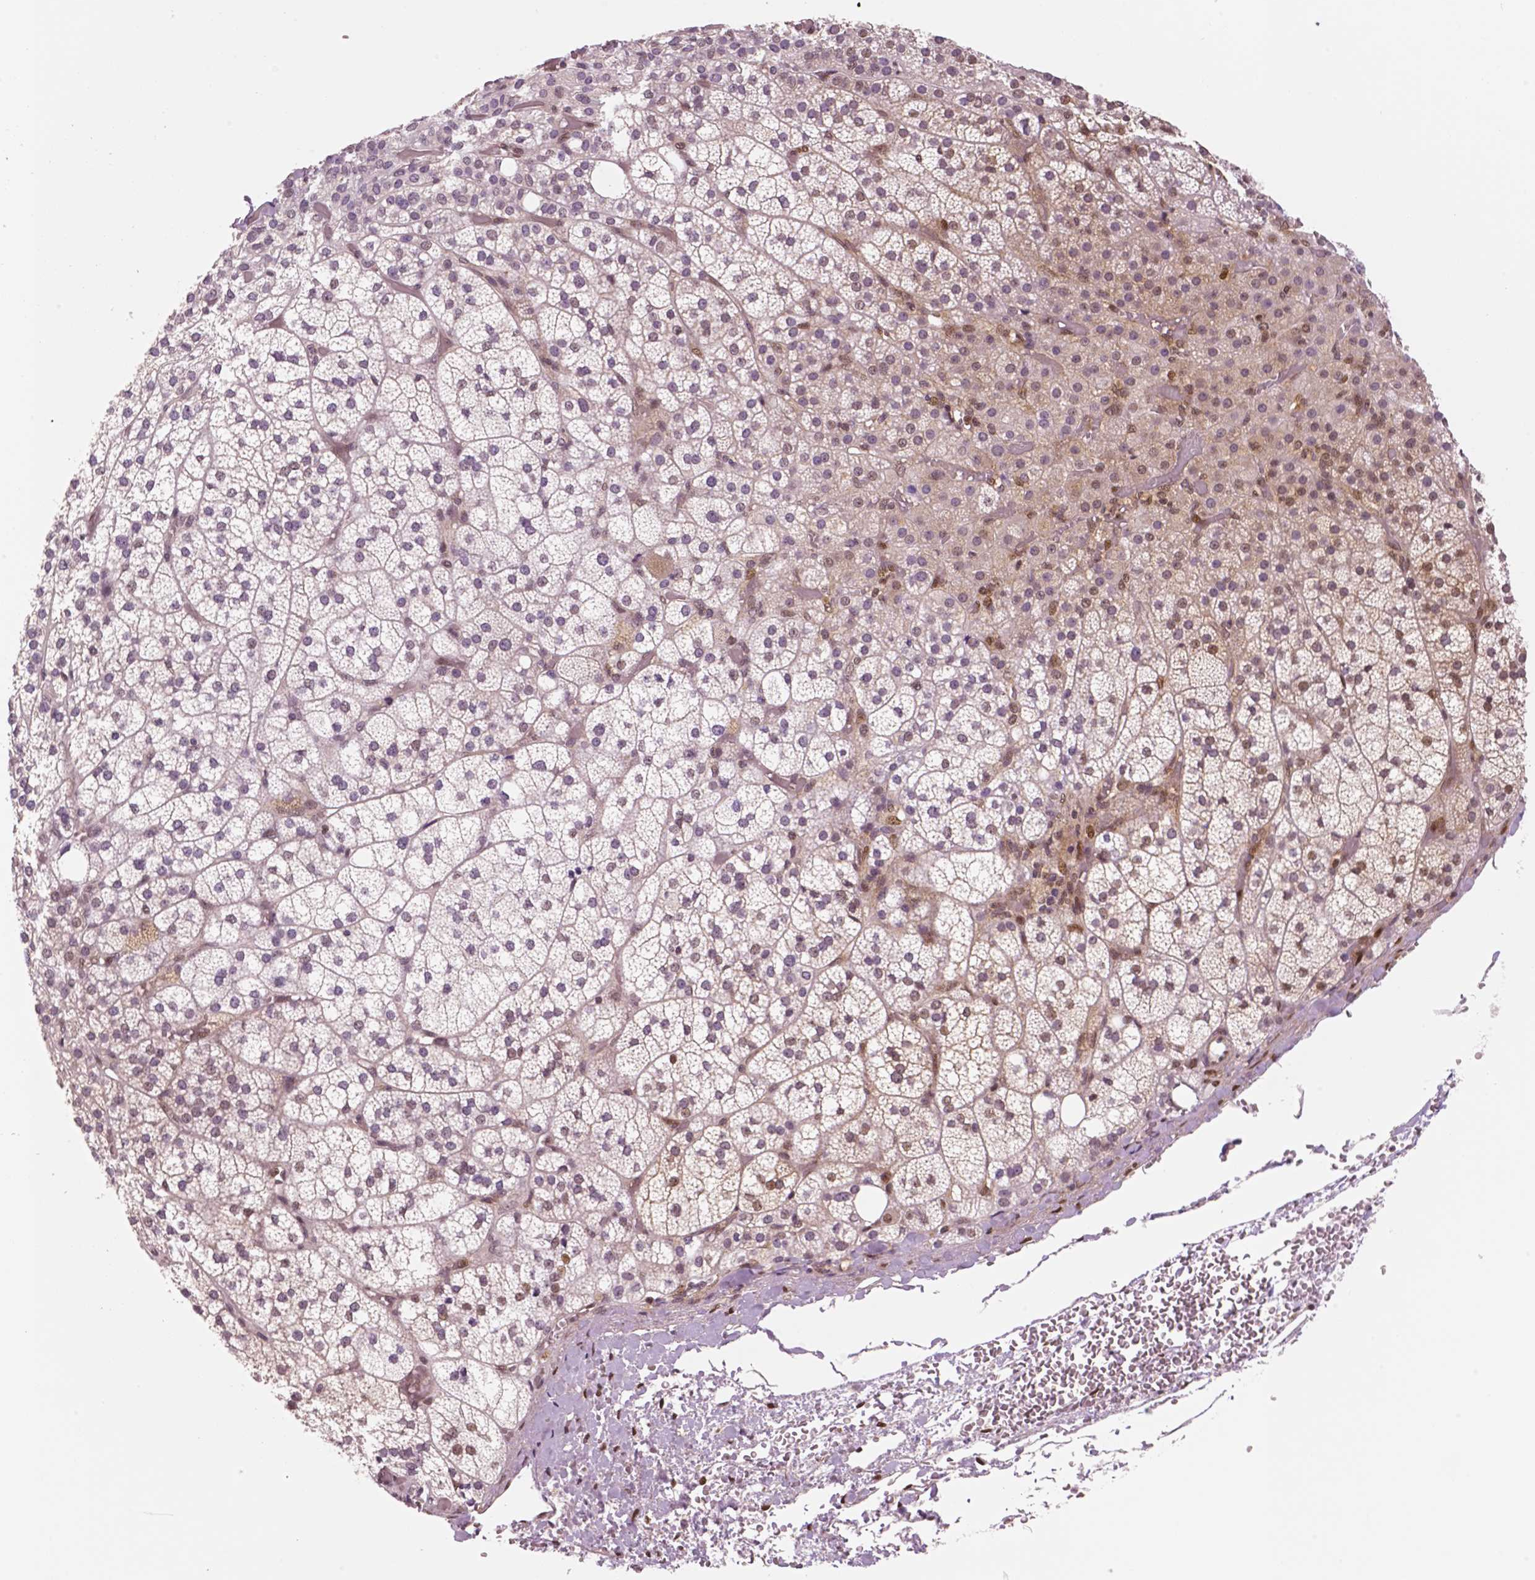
{"staining": {"intensity": "moderate", "quantity": "25%-75%", "location": "cytoplasmic/membranous,nuclear"}, "tissue": "adrenal gland", "cell_type": "Glandular cells", "image_type": "normal", "snomed": [{"axis": "morphology", "description": "Normal tissue, NOS"}, {"axis": "topography", "description": "Adrenal gland"}], "caption": "Immunohistochemical staining of normal human adrenal gland demonstrates 25%-75% levels of moderate cytoplasmic/membranous,nuclear protein expression in approximately 25%-75% of glandular cells. (IHC, brightfield microscopy, high magnification).", "gene": "STAT3", "patient": {"sex": "female", "age": 60}}